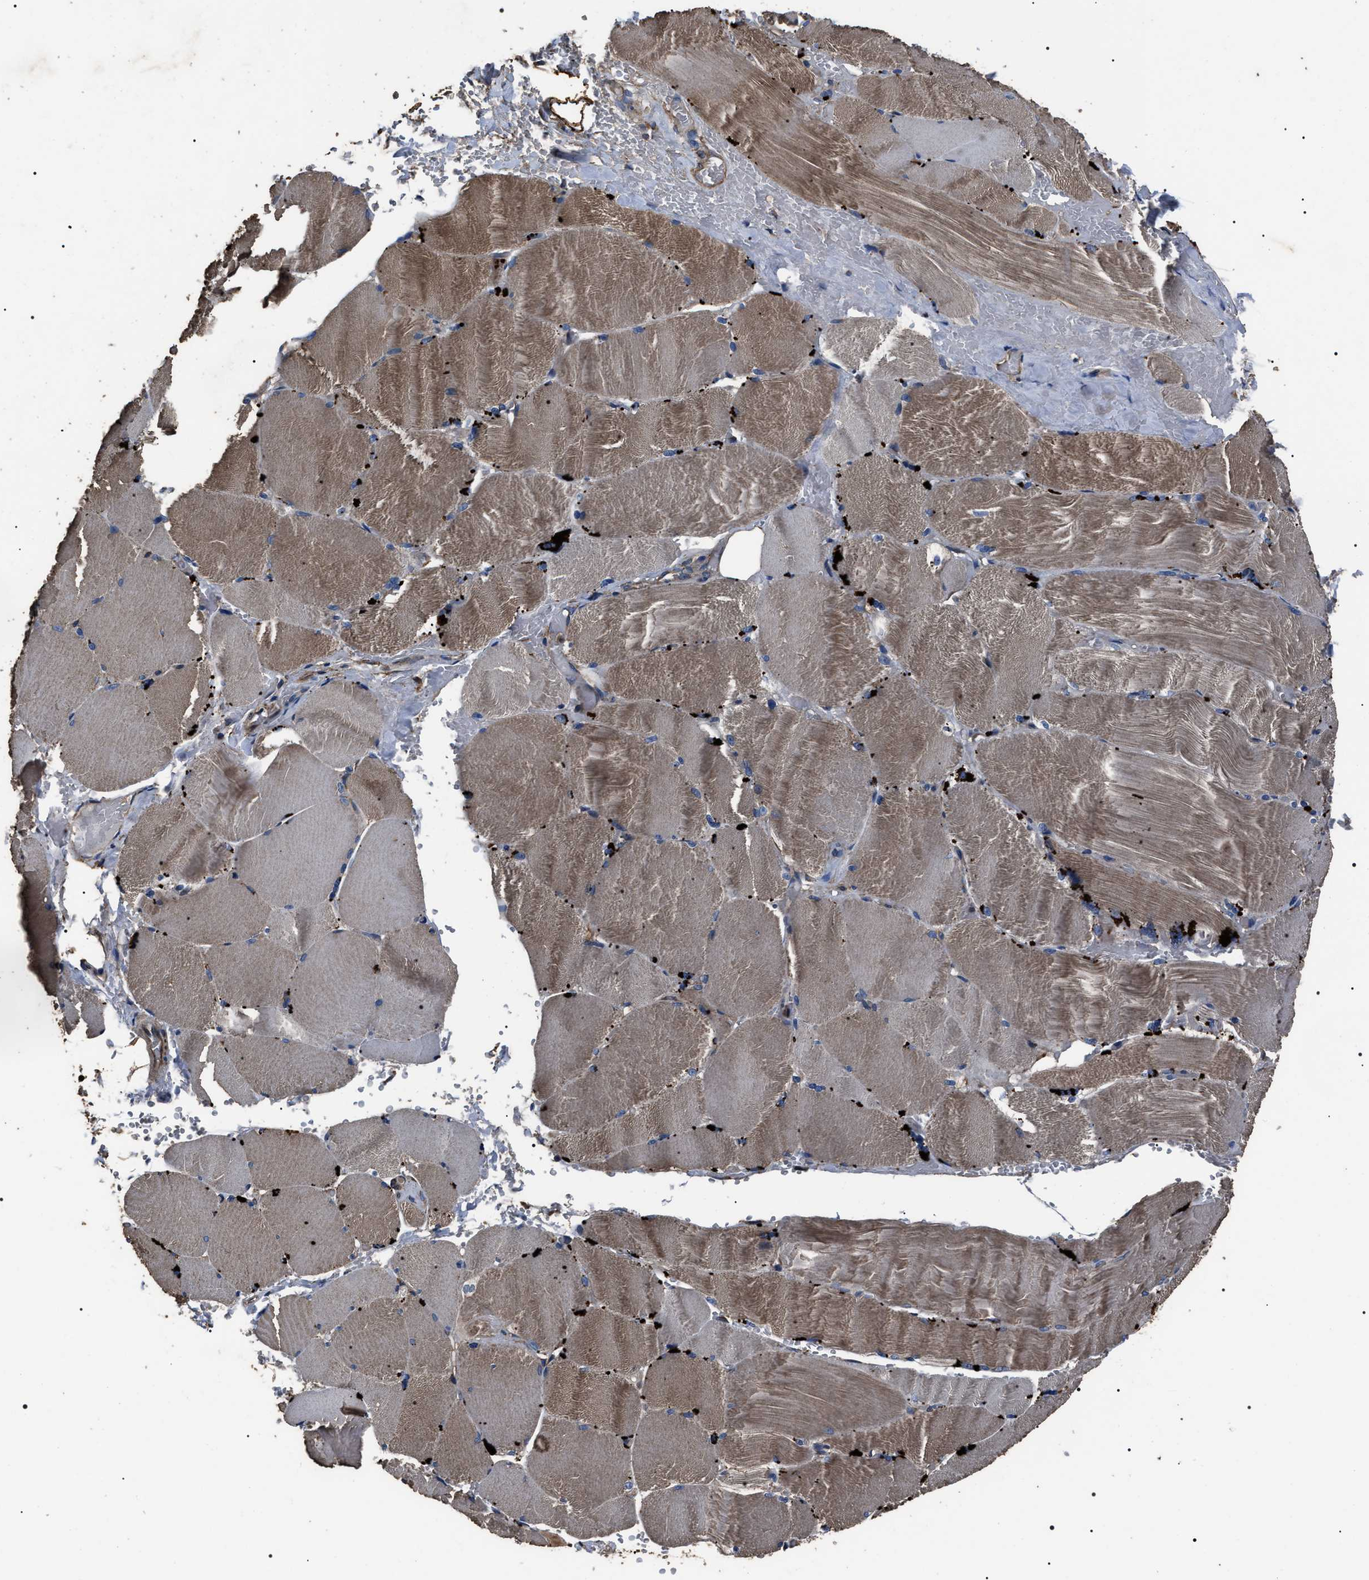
{"staining": {"intensity": "moderate", "quantity": ">75%", "location": "cytoplasmic/membranous"}, "tissue": "skeletal muscle", "cell_type": "Myocytes", "image_type": "normal", "snomed": [{"axis": "morphology", "description": "Normal tissue, NOS"}, {"axis": "topography", "description": "Skin"}, {"axis": "topography", "description": "Skeletal muscle"}], "caption": "An image of skeletal muscle stained for a protein displays moderate cytoplasmic/membranous brown staining in myocytes. (brown staining indicates protein expression, while blue staining denotes nuclei).", "gene": "HSCB", "patient": {"sex": "male", "age": 83}}